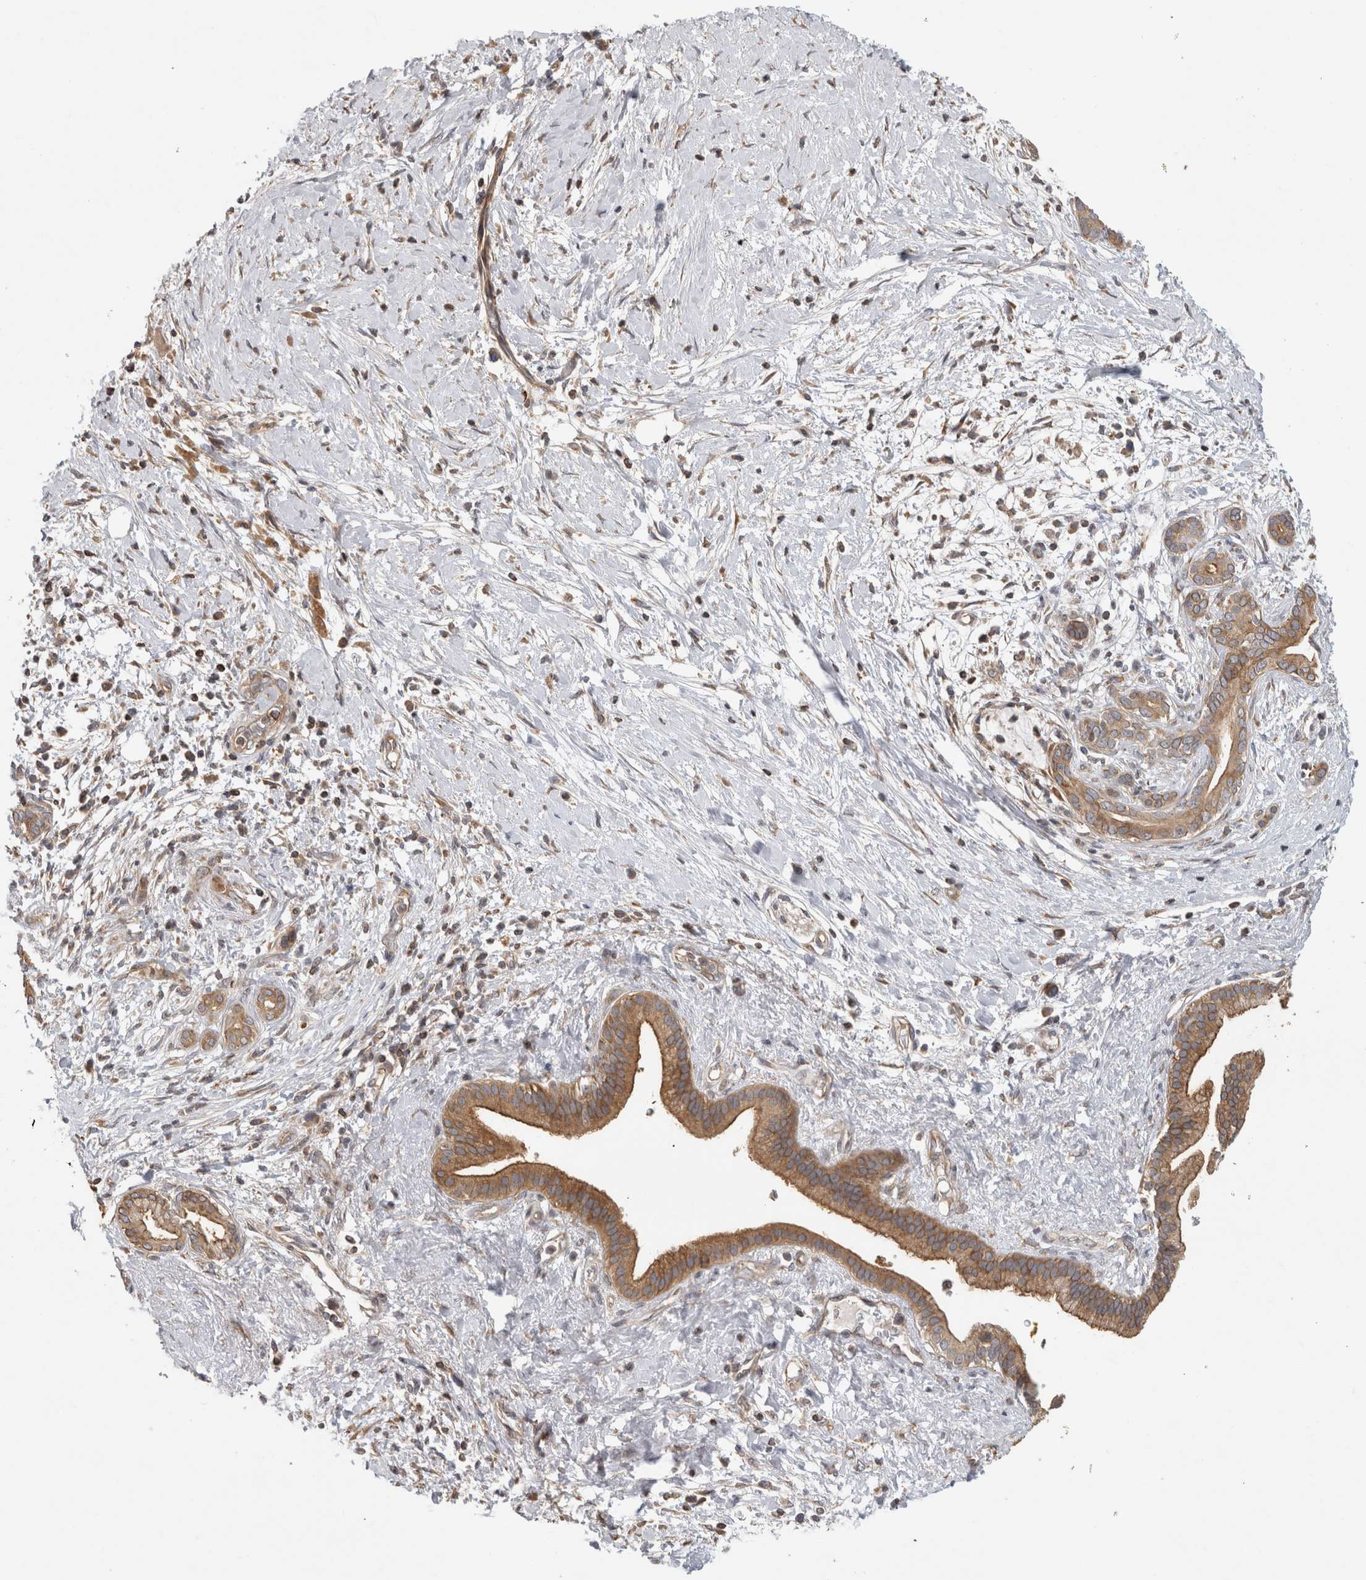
{"staining": {"intensity": "moderate", "quantity": ">75%", "location": "cytoplasmic/membranous"}, "tissue": "pancreatic cancer", "cell_type": "Tumor cells", "image_type": "cancer", "snomed": [{"axis": "morphology", "description": "Adenocarcinoma, NOS"}, {"axis": "topography", "description": "Pancreas"}], "caption": "This micrograph demonstrates immunohistochemistry (IHC) staining of pancreatic cancer (adenocarcinoma), with medium moderate cytoplasmic/membranous positivity in about >75% of tumor cells.", "gene": "PARP6", "patient": {"sex": "male", "age": 58}}